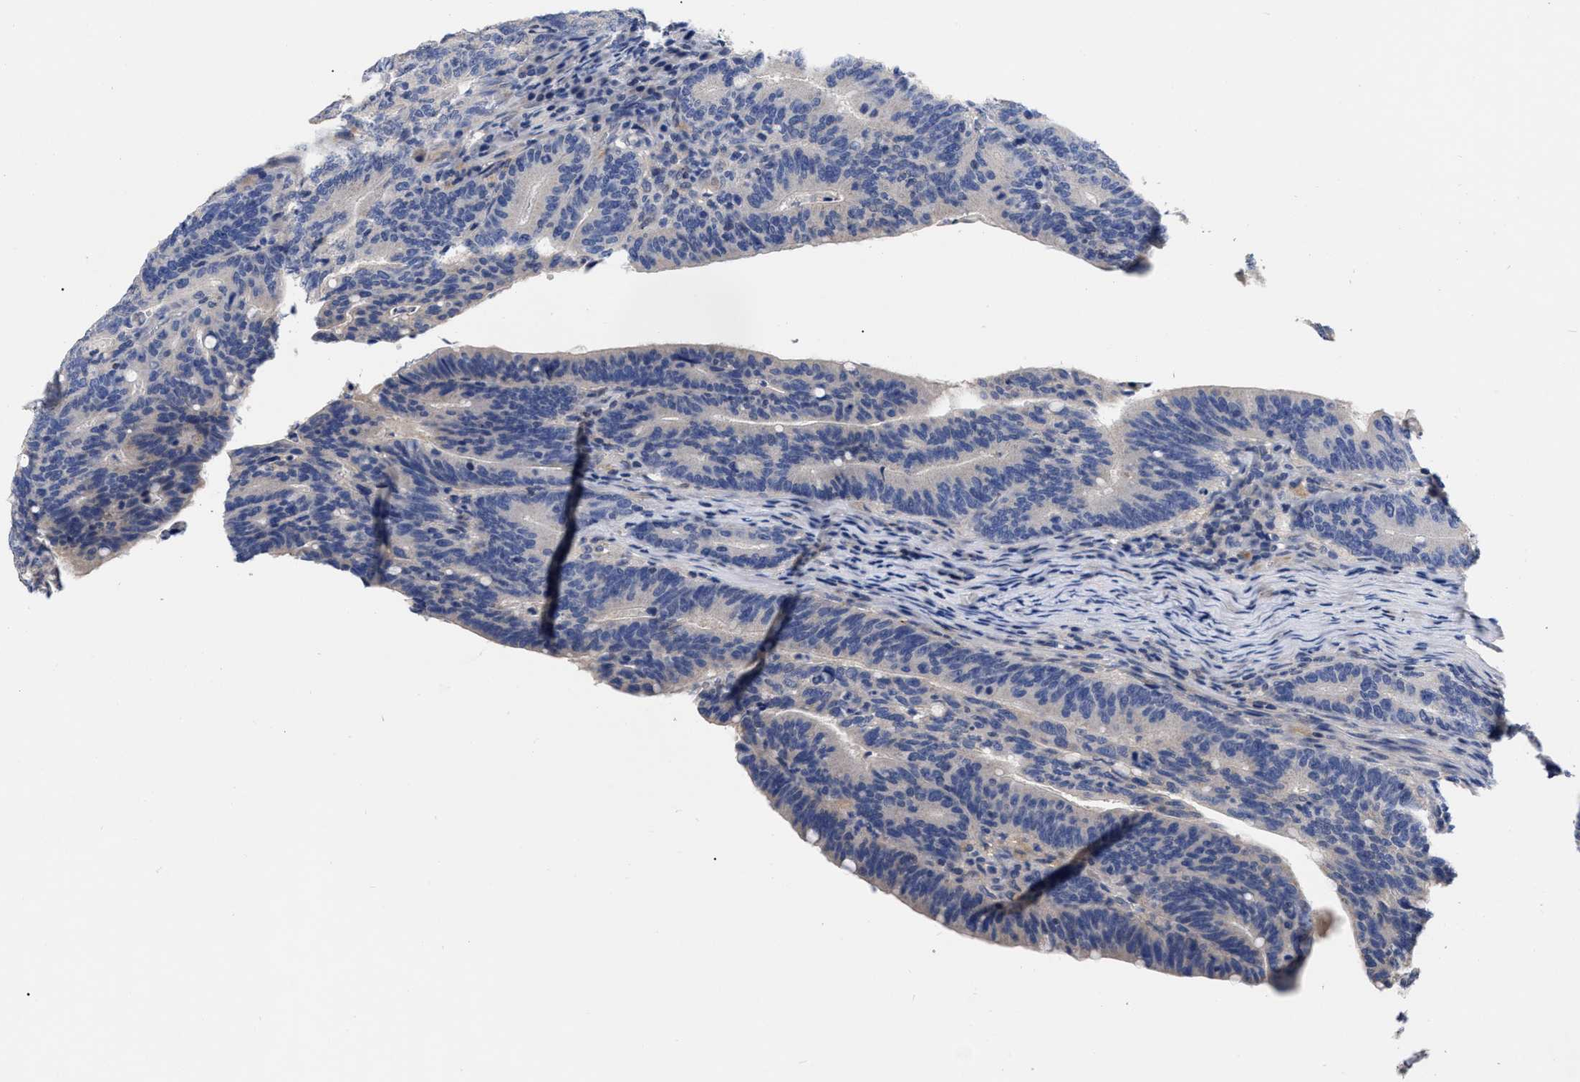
{"staining": {"intensity": "negative", "quantity": "none", "location": "none"}, "tissue": "colorectal cancer", "cell_type": "Tumor cells", "image_type": "cancer", "snomed": [{"axis": "morphology", "description": "Adenocarcinoma, NOS"}, {"axis": "topography", "description": "Colon"}], "caption": "Tumor cells are negative for brown protein staining in colorectal cancer (adenocarcinoma).", "gene": "CCN5", "patient": {"sex": "female", "age": 66}}